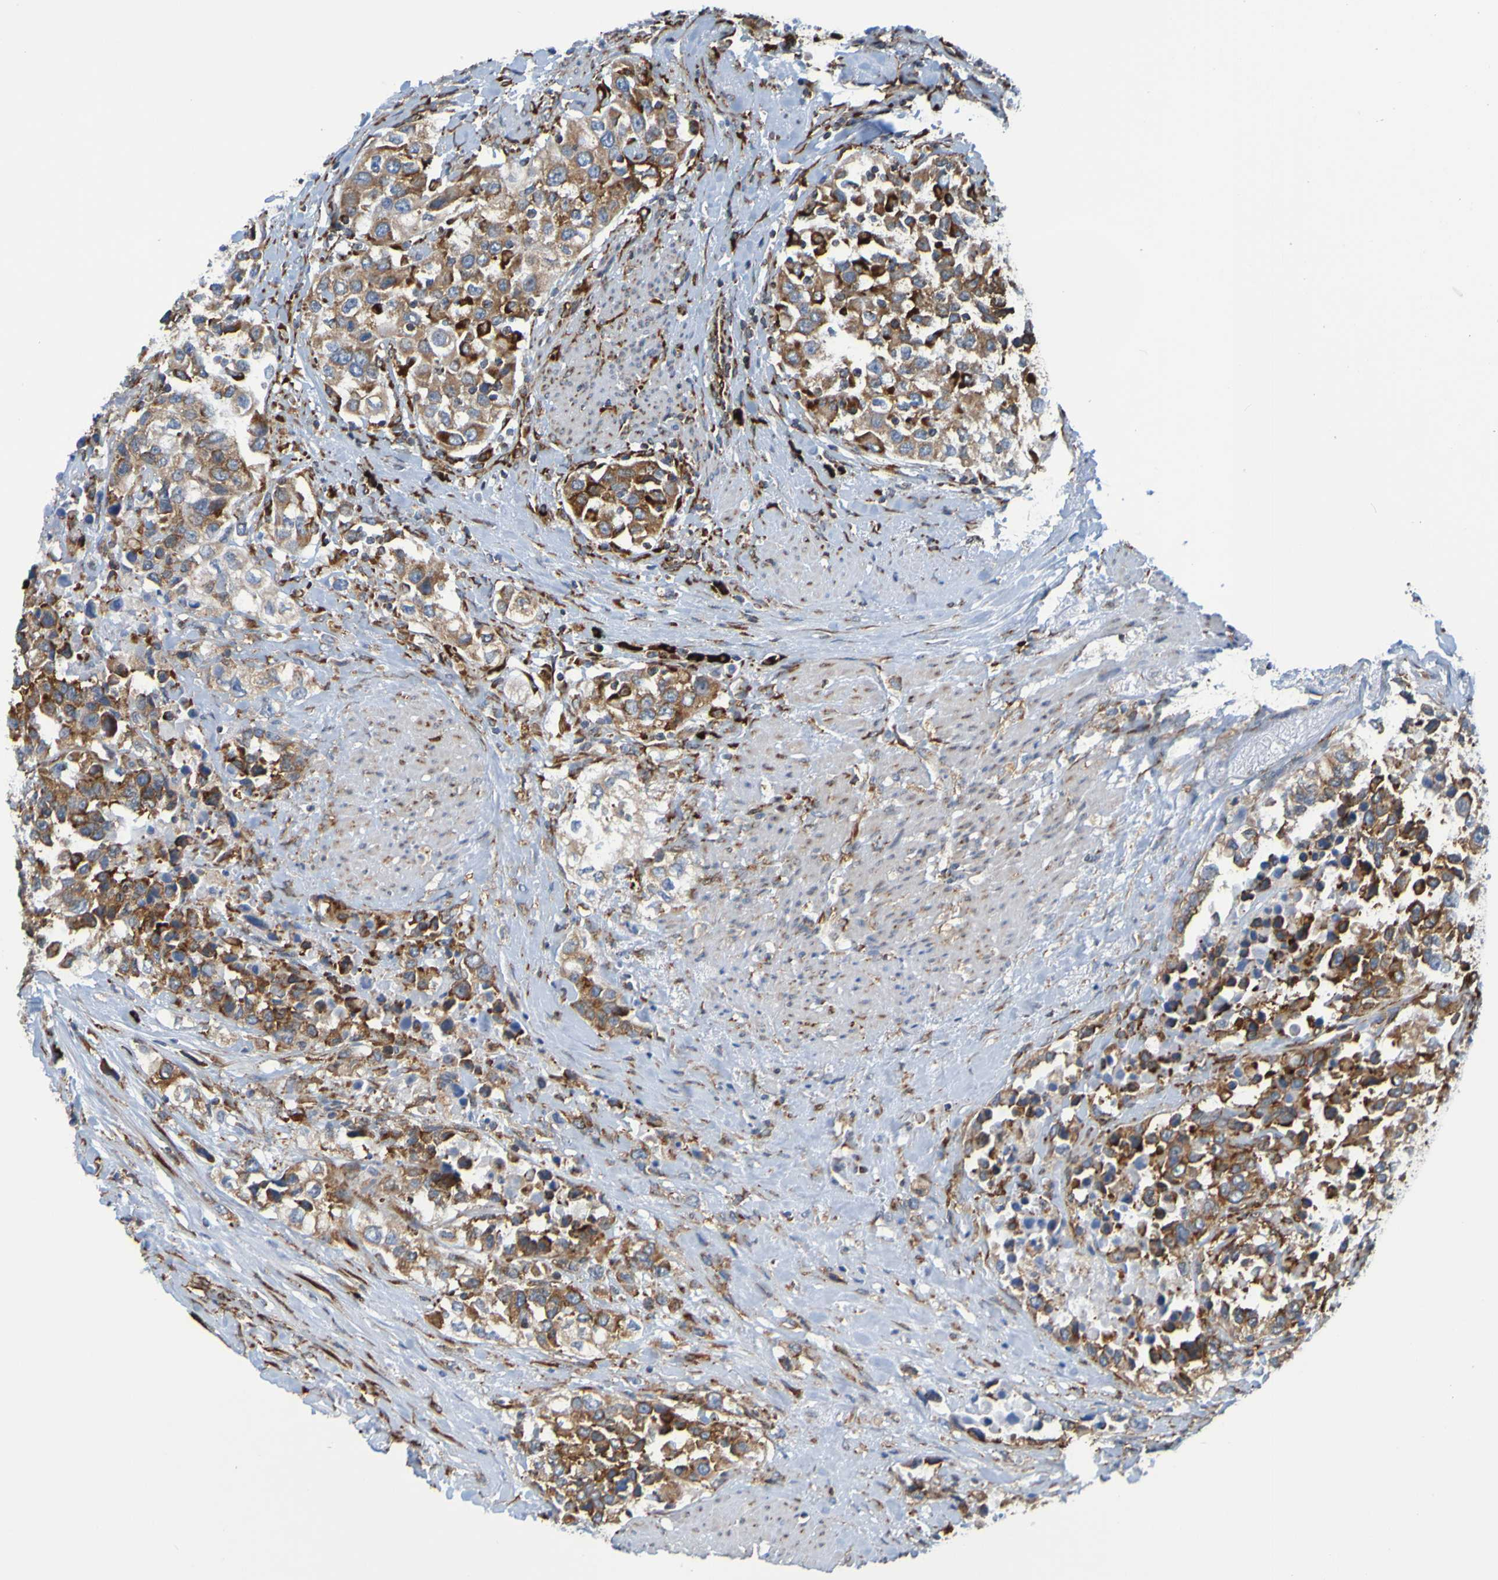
{"staining": {"intensity": "weak", "quantity": ">75%", "location": "cytoplasmic/membranous"}, "tissue": "urothelial cancer", "cell_type": "Tumor cells", "image_type": "cancer", "snomed": [{"axis": "morphology", "description": "Urothelial carcinoma, High grade"}, {"axis": "topography", "description": "Urinary bladder"}], "caption": "There is low levels of weak cytoplasmic/membranous staining in tumor cells of urothelial carcinoma (high-grade), as demonstrated by immunohistochemical staining (brown color).", "gene": "SSR1", "patient": {"sex": "female", "age": 80}}